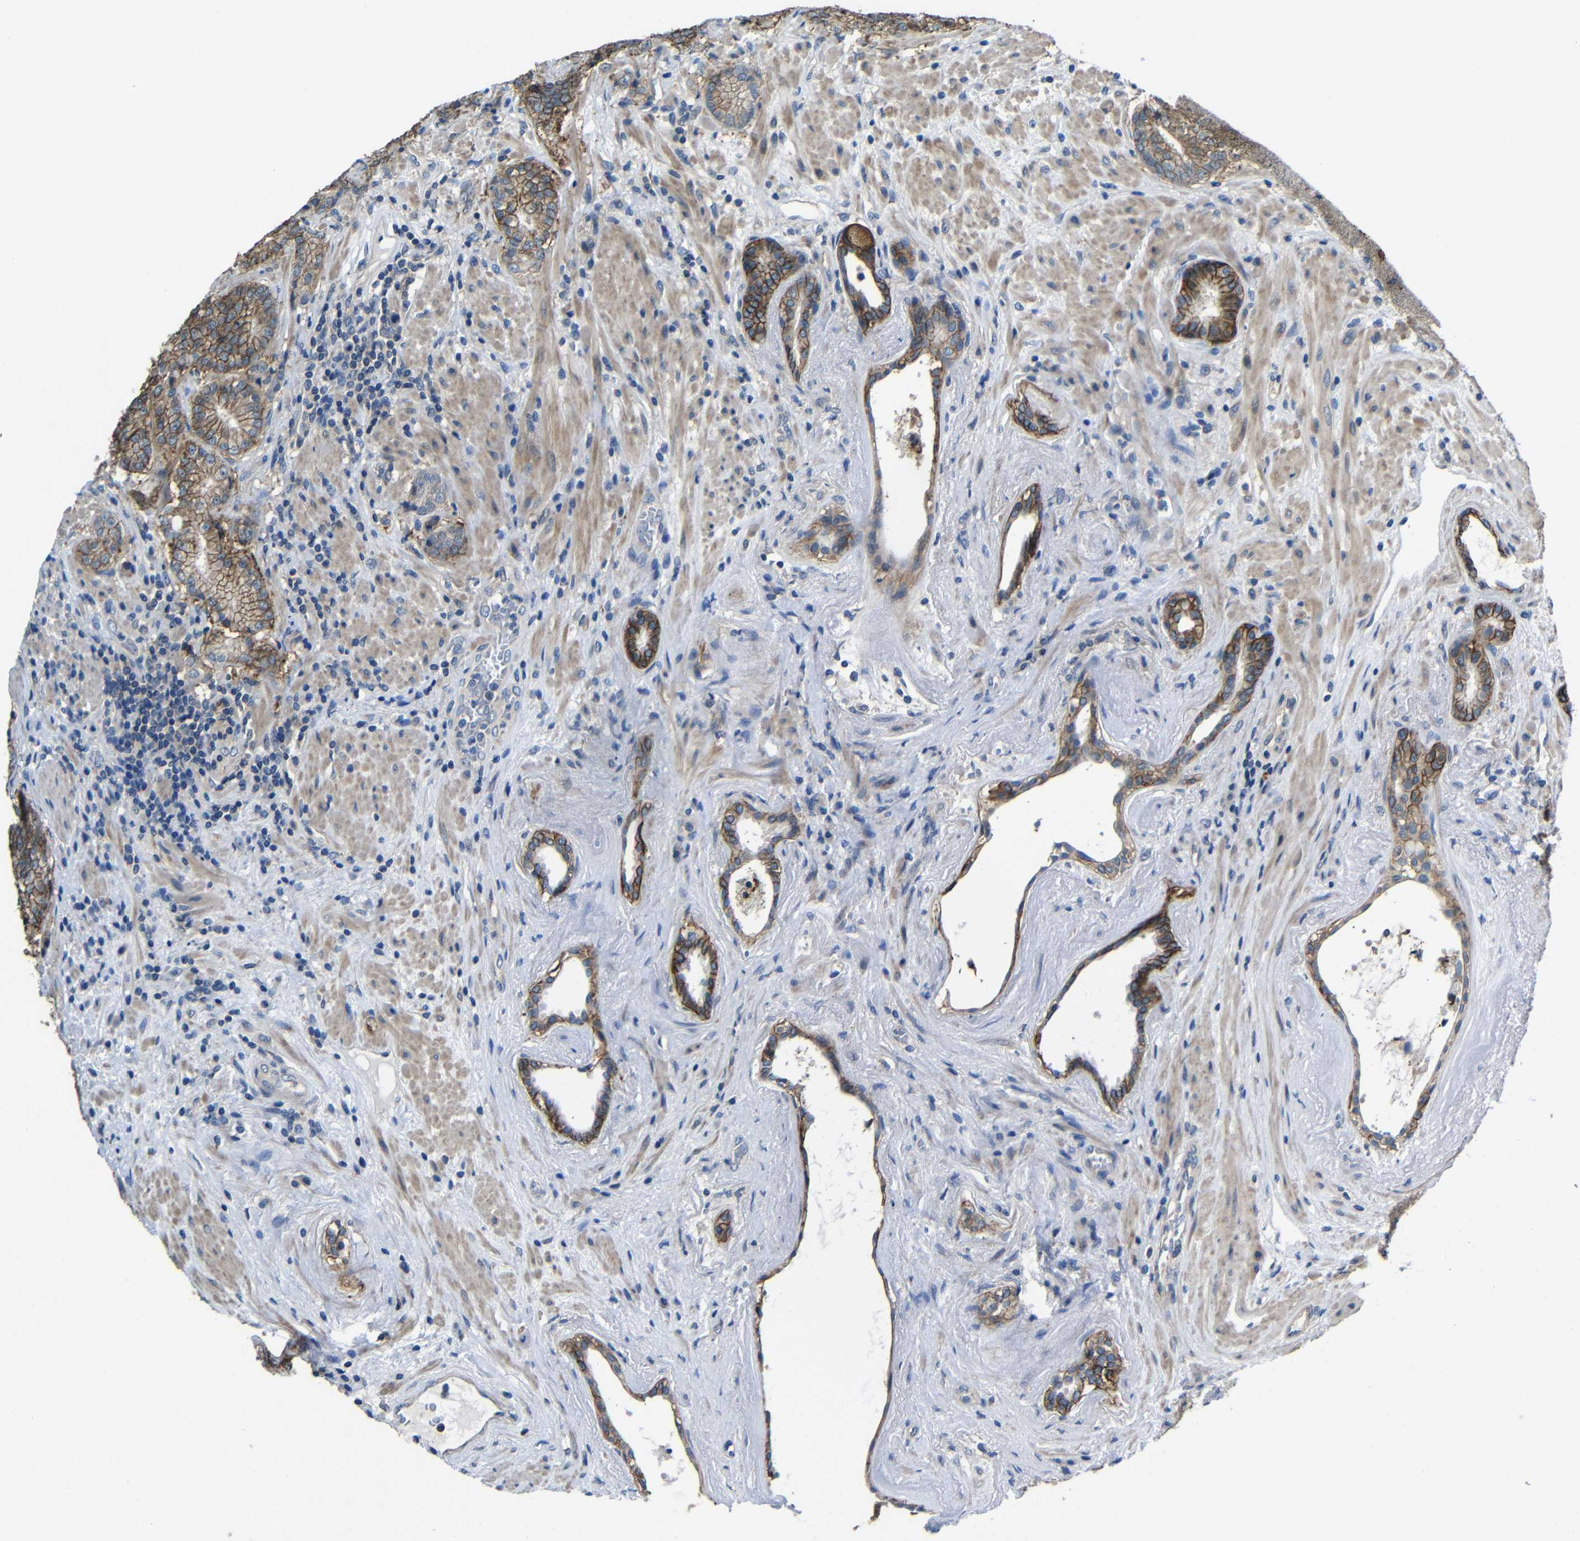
{"staining": {"intensity": "strong", "quantity": "25%-75%", "location": "cytoplasmic/membranous"}, "tissue": "prostate cancer", "cell_type": "Tumor cells", "image_type": "cancer", "snomed": [{"axis": "morphology", "description": "Adenocarcinoma, High grade"}, {"axis": "topography", "description": "Prostate"}], "caption": "A histopathology image of prostate adenocarcinoma (high-grade) stained for a protein shows strong cytoplasmic/membranous brown staining in tumor cells.", "gene": "ZNF90", "patient": {"sex": "male", "age": 61}}